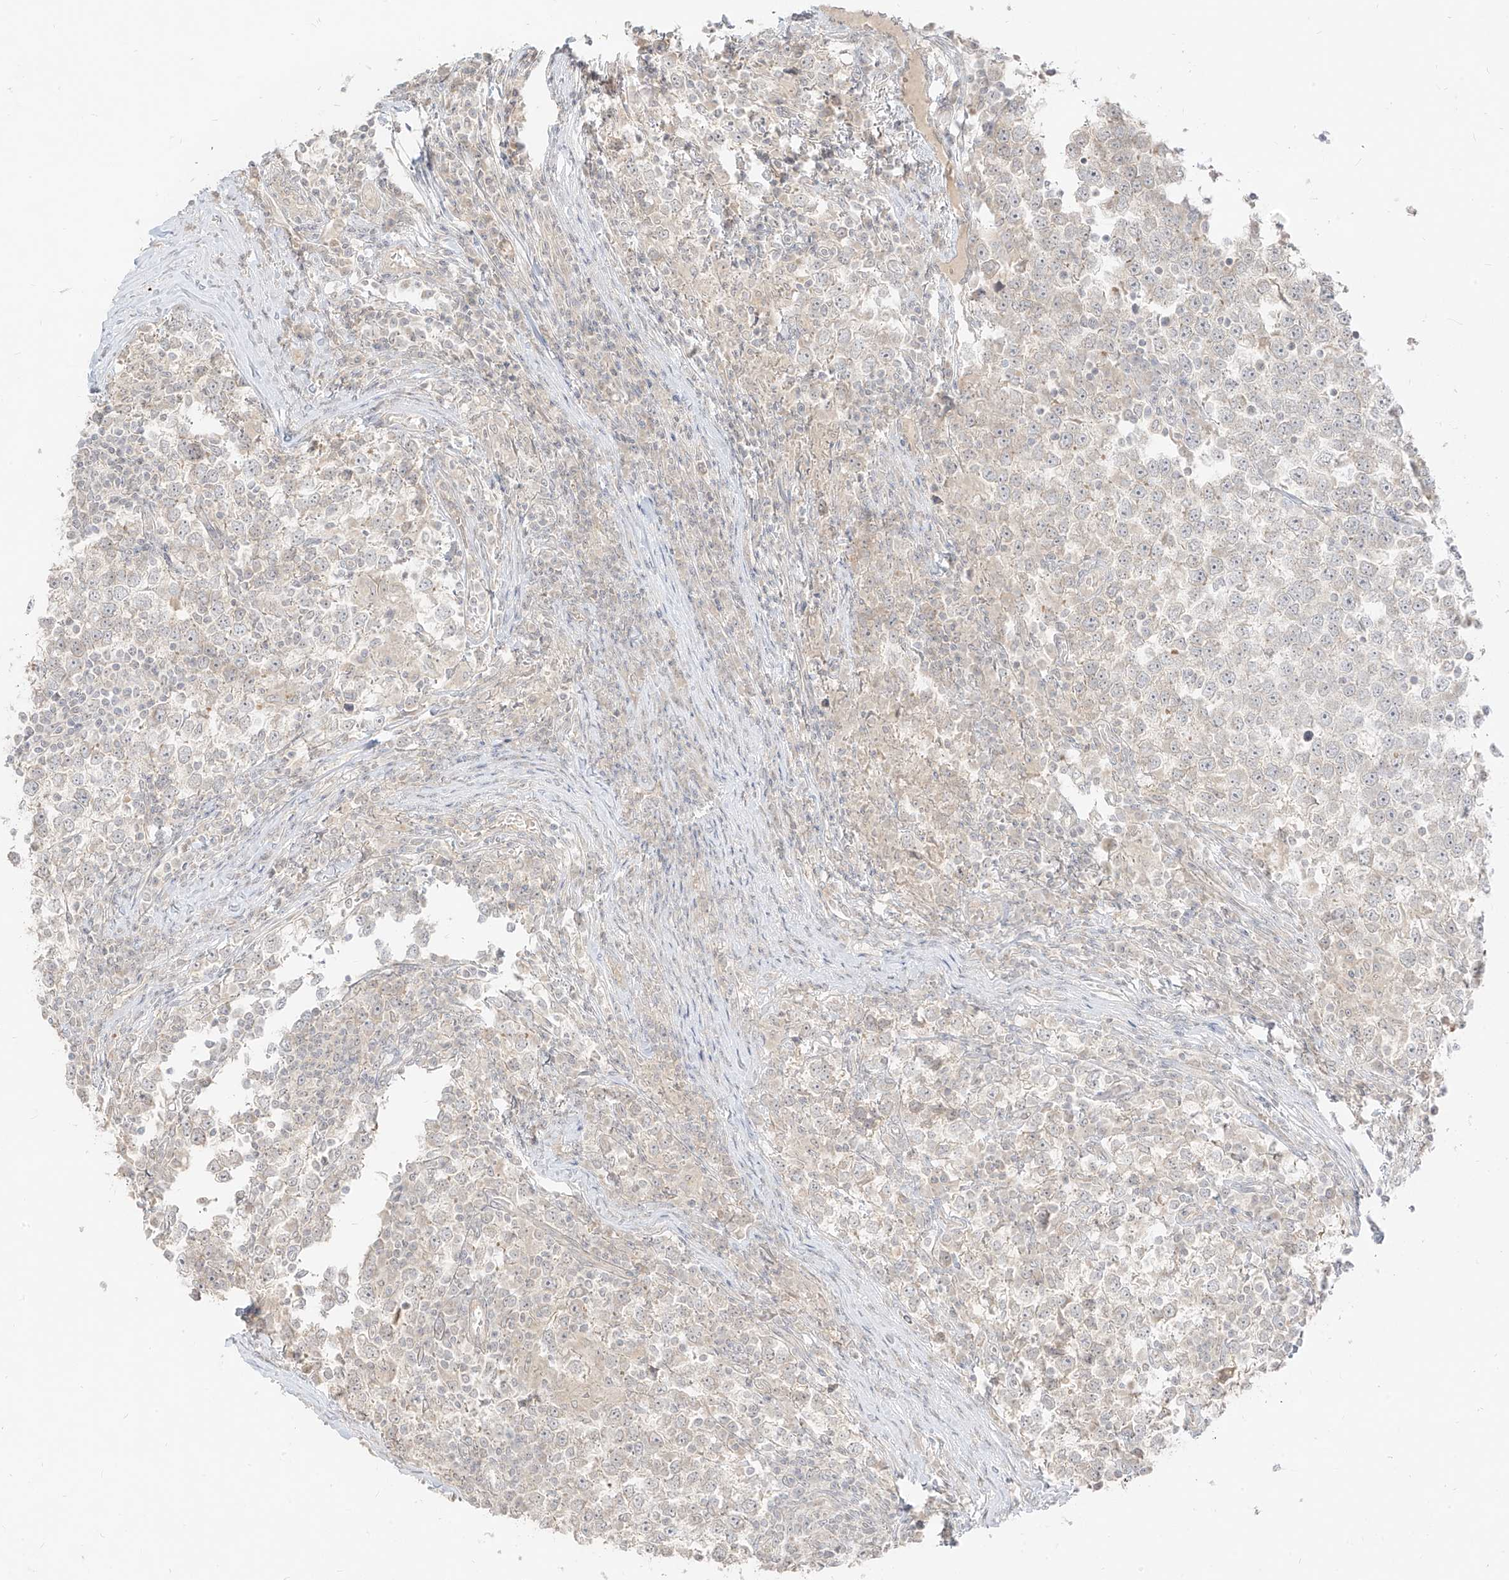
{"staining": {"intensity": "negative", "quantity": "none", "location": "none"}, "tissue": "testis cancer", "cell_type": "Tumor cells", "image_type": "cancer", "snomed": [{"axis": "morphology", "description": "Seminoma, NOS"}, {"axis": "topography", "description": "Testis"}], "caption": "Photomicrograph shows no protein positivity in tumor cells of testis cancer (seminoma) tissue. (Brightfield microscopy of DAB IHC at high magnification).", "gene": "LIPT1", "patient": {"sex": "male", "age": 65}}